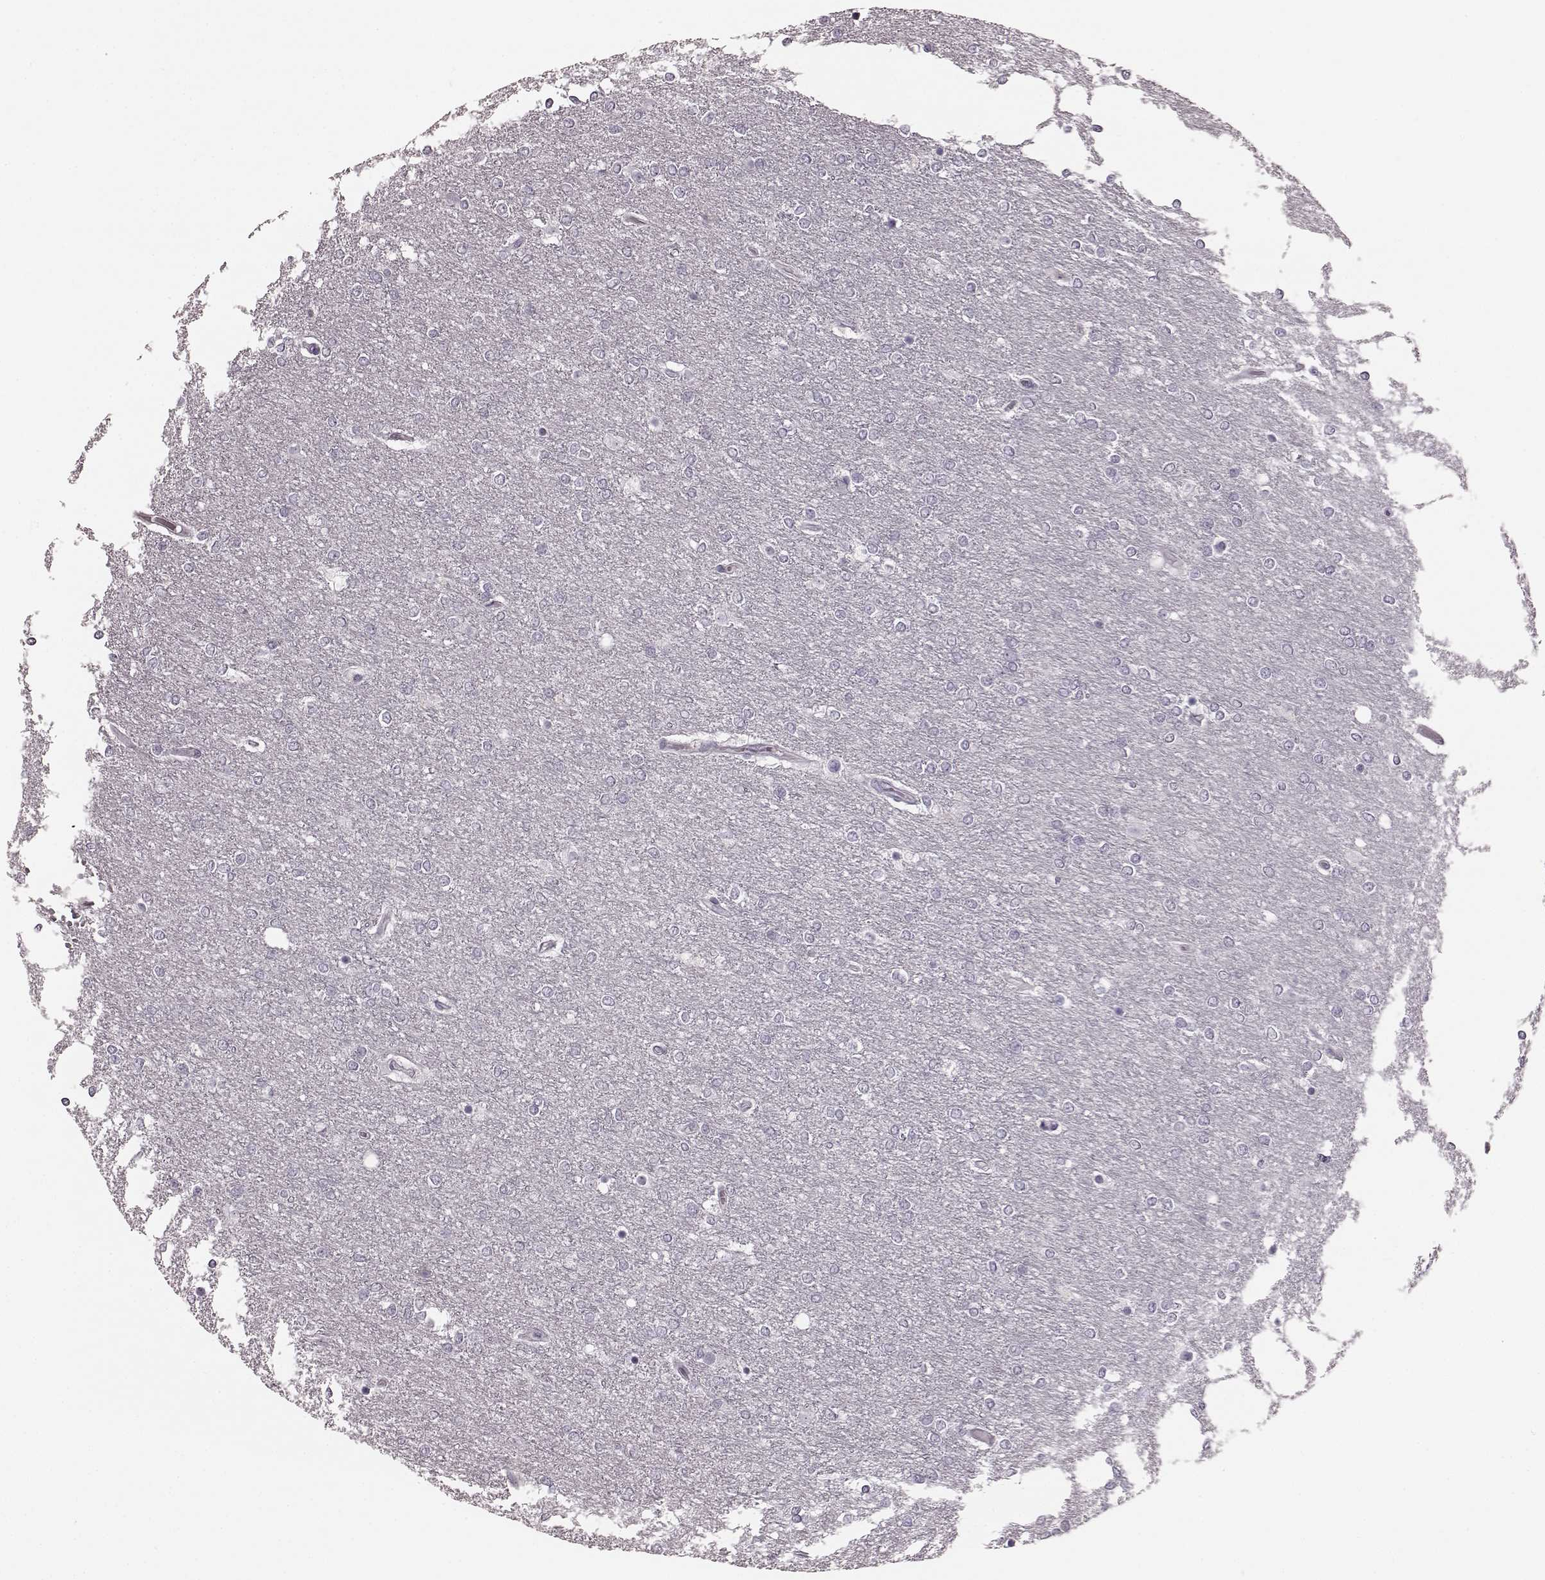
{"staining": {"intensity": "negative", "quantity": "none", "location": "none"}, "tissue": "glioma", "cell_type": "Tumor cells", "image_type": "cancer", "snomed": [{"axis": "morphology", "description": "Glioma, malignant, High grade"}, {"axis": "topography", "description": "Brain"}], "caption": "This is an IHC image of human glioma. There is no positivity in tumor cells.", "gene": "TRPM1", "patient": {"sex": "female", "age": 61}}